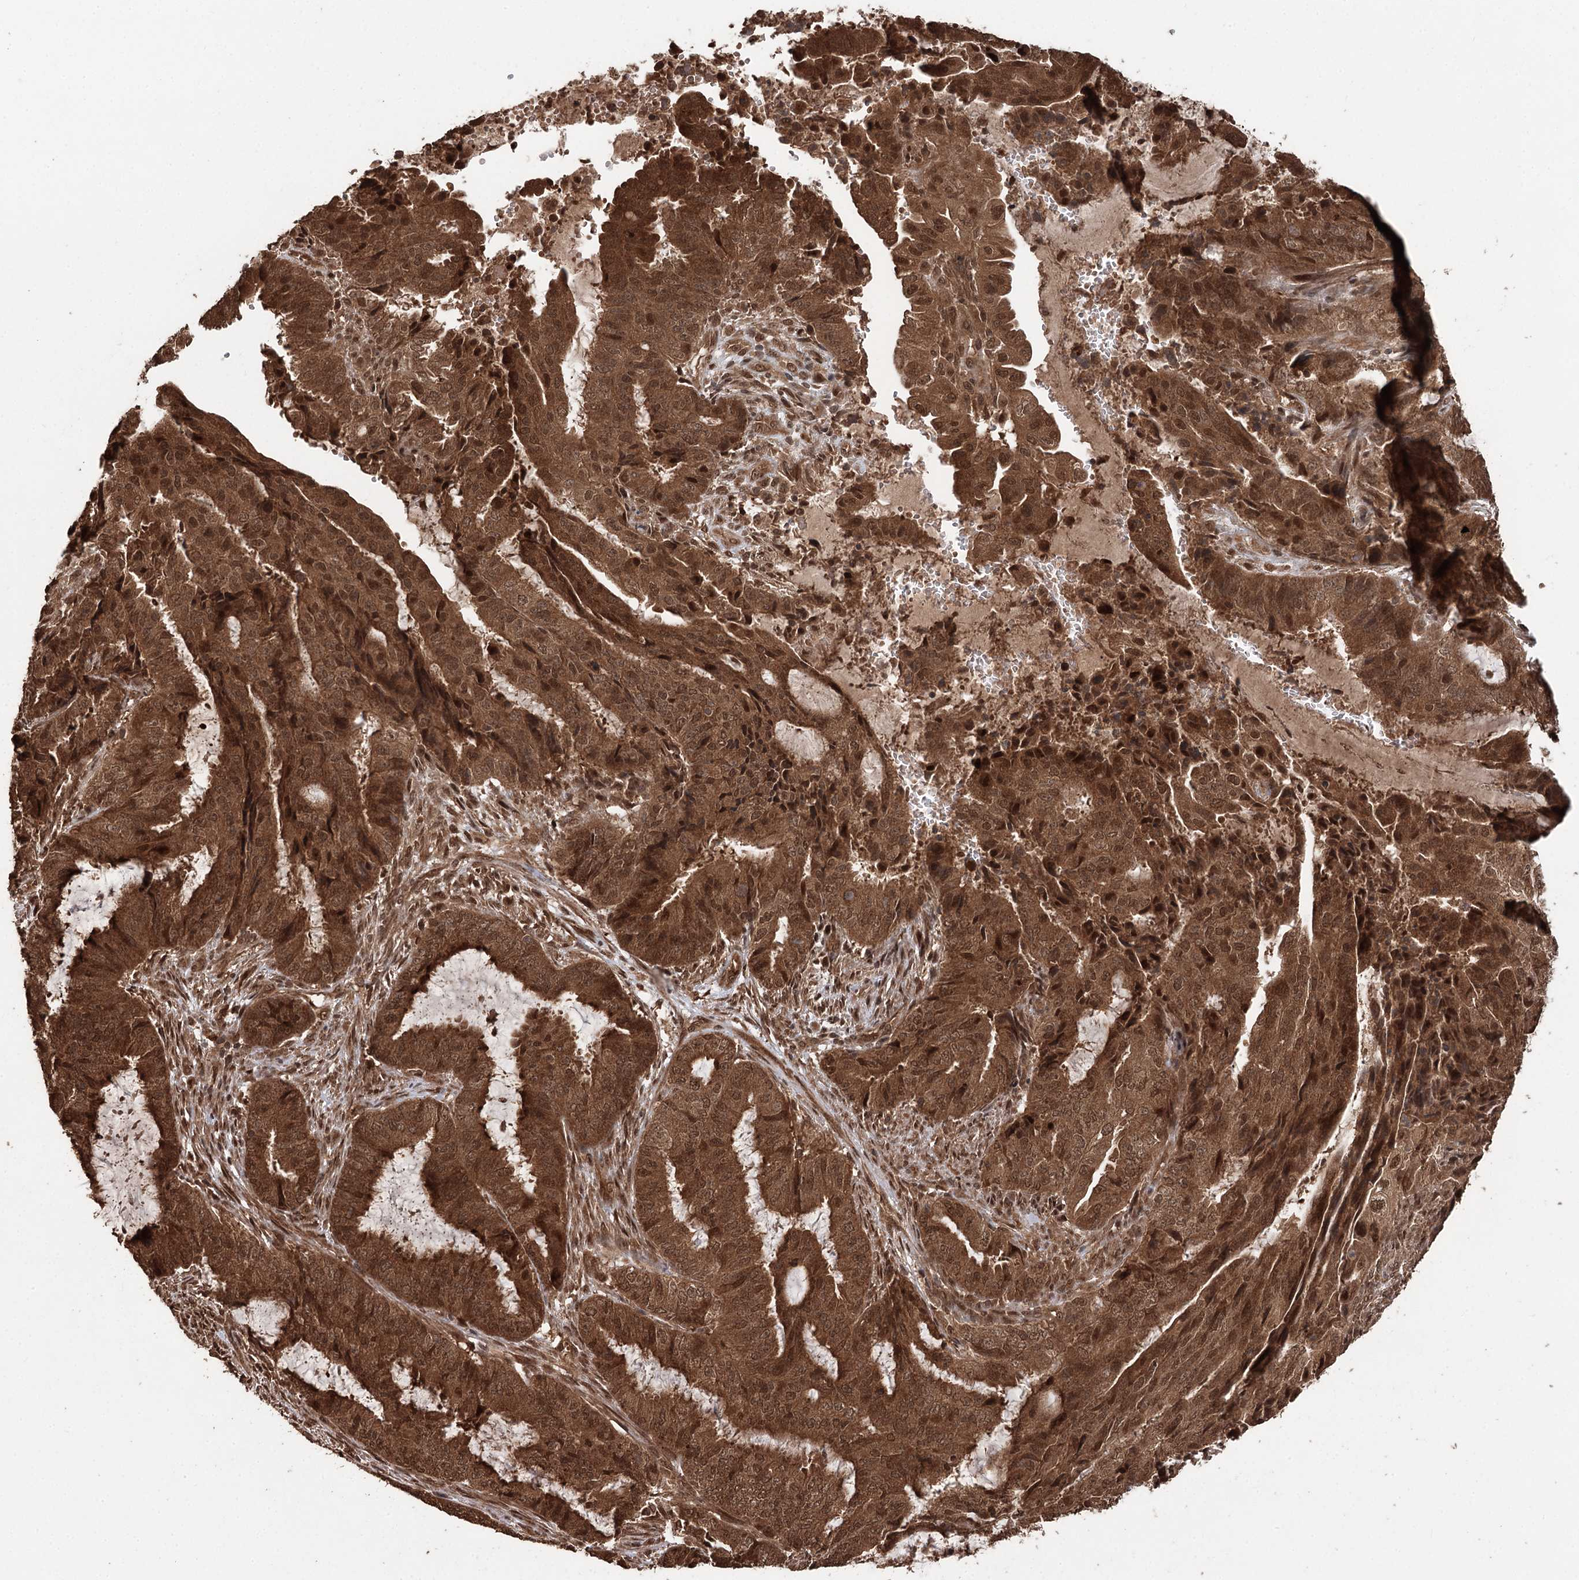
{"staining": {"intensity": "moderate", "quantity": ">75%", "location": "cytoplasmic/membranous,nuclear"}, "tissue": "endometrial cancer", "cell_type": "Tumor cells", "image_type": "cancer", "snomed": [{"axis": "morphology", "description": "Adenocarcinoma, NOS"}, {"axis": "topography", "description": "Endometrium"}], "caption": "A brown stain shows moderate cytoplasmic/membranous and nuclear positivity of a protein in human endometrial adenocarcinoma tumor cells.", "gene": "N6AMT1", "patient": {"sex": "female", "age": 51}}